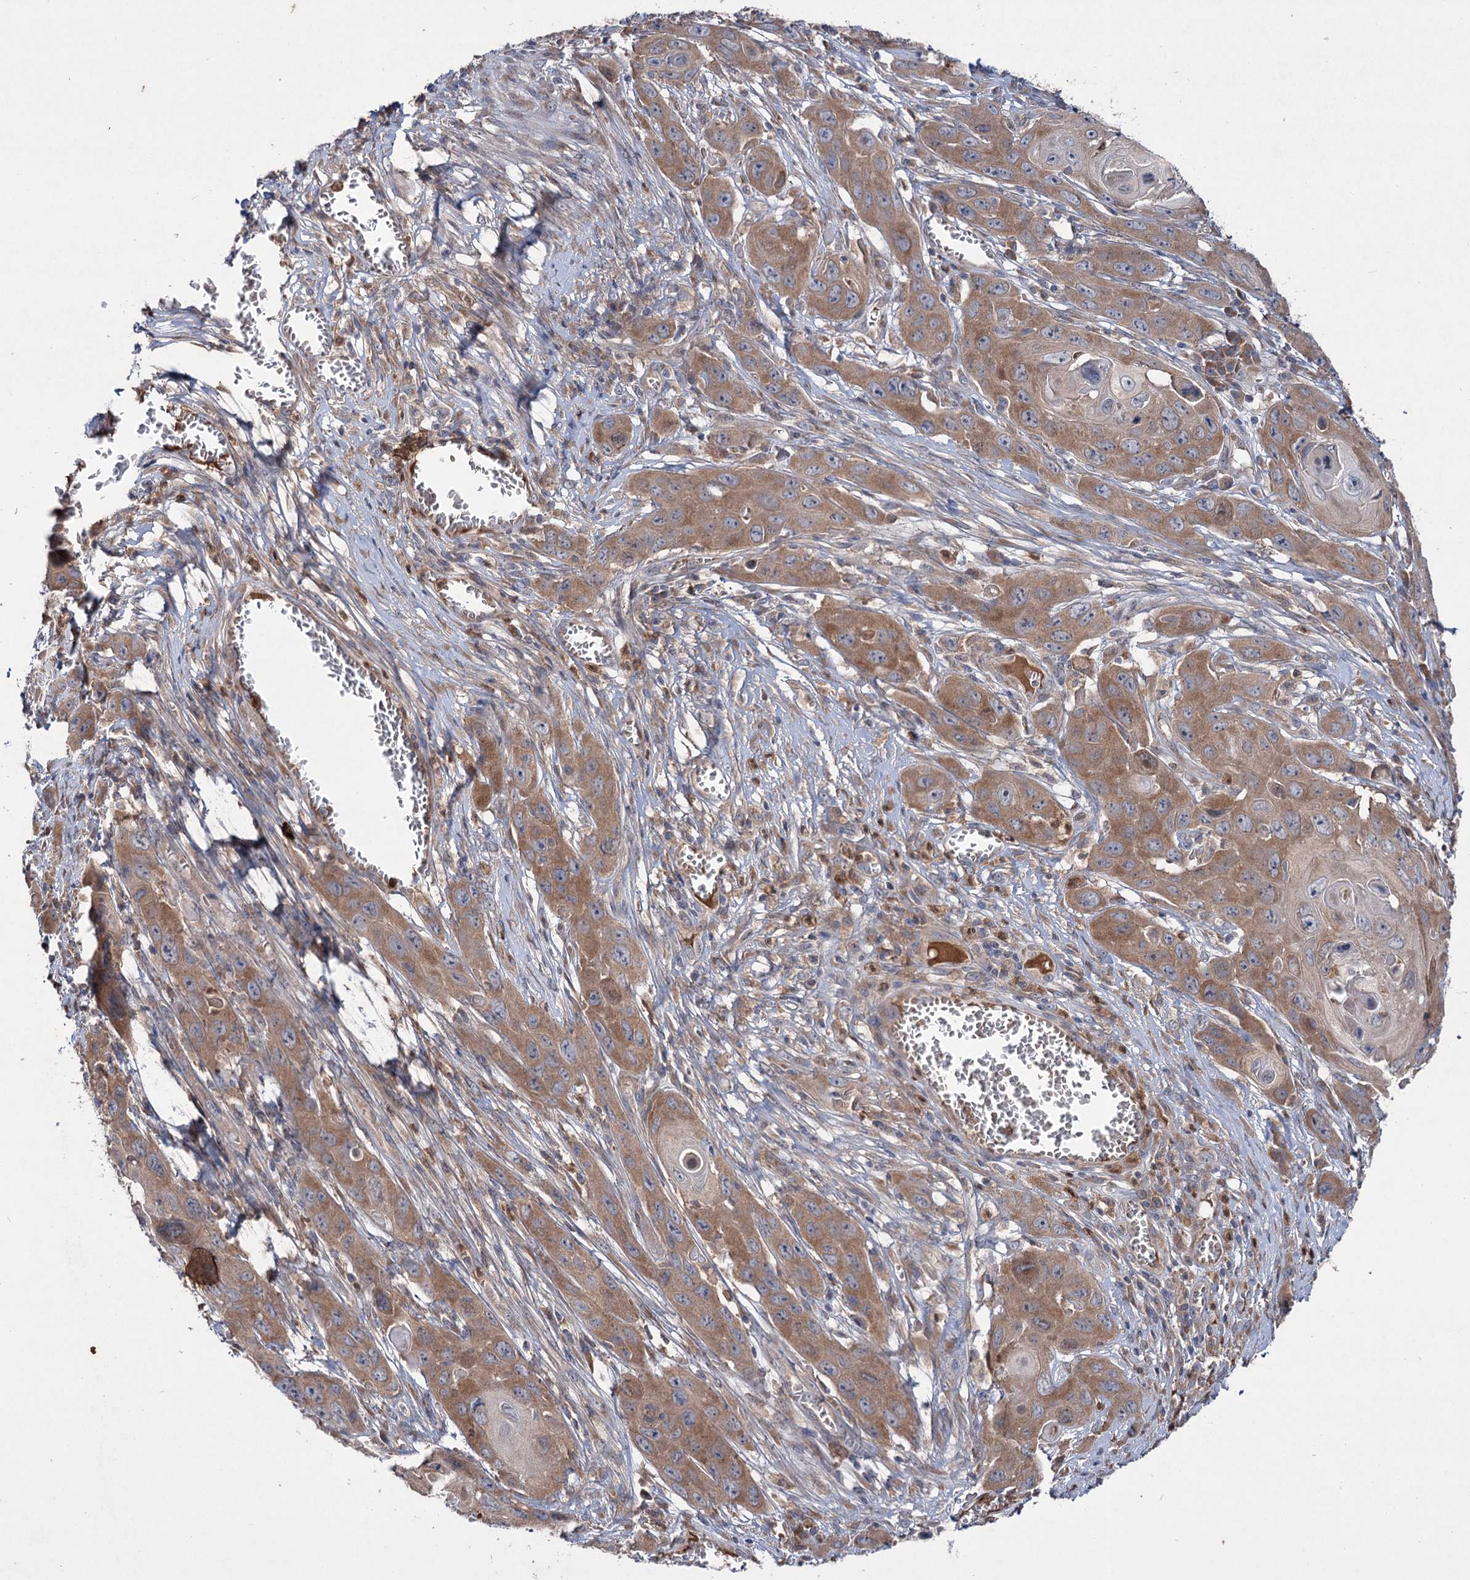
{"staining": {"intensity": "moderate", "quantity": ">75%", "location": "cytoplasmic/membranous"}, "tissue": "skin cancer", "cell_type": "Tumor cells", "image_type": "cancer", "snomed": [{"axis": "morphology", "description": "Squamous cell carcinoma, NOS"}, {"axis": "topography", "description": "Skin"}], "caption": "Immunohistochemistry (IHC) (DAB (3,3'-diaminobenzidine)) staining of skin squamous cell carcinoma reveals moderate cytoplasmic/membranous protein positivity in approximately >75% of tumor cells. The staining was performed using DAB to visualize the protein expression in brown, while the nuclei were stained in blue with hematoxylin (Magnification: 20x).", "gene": "PTPN3", "patient": {"sex": "male", "age": 55}}